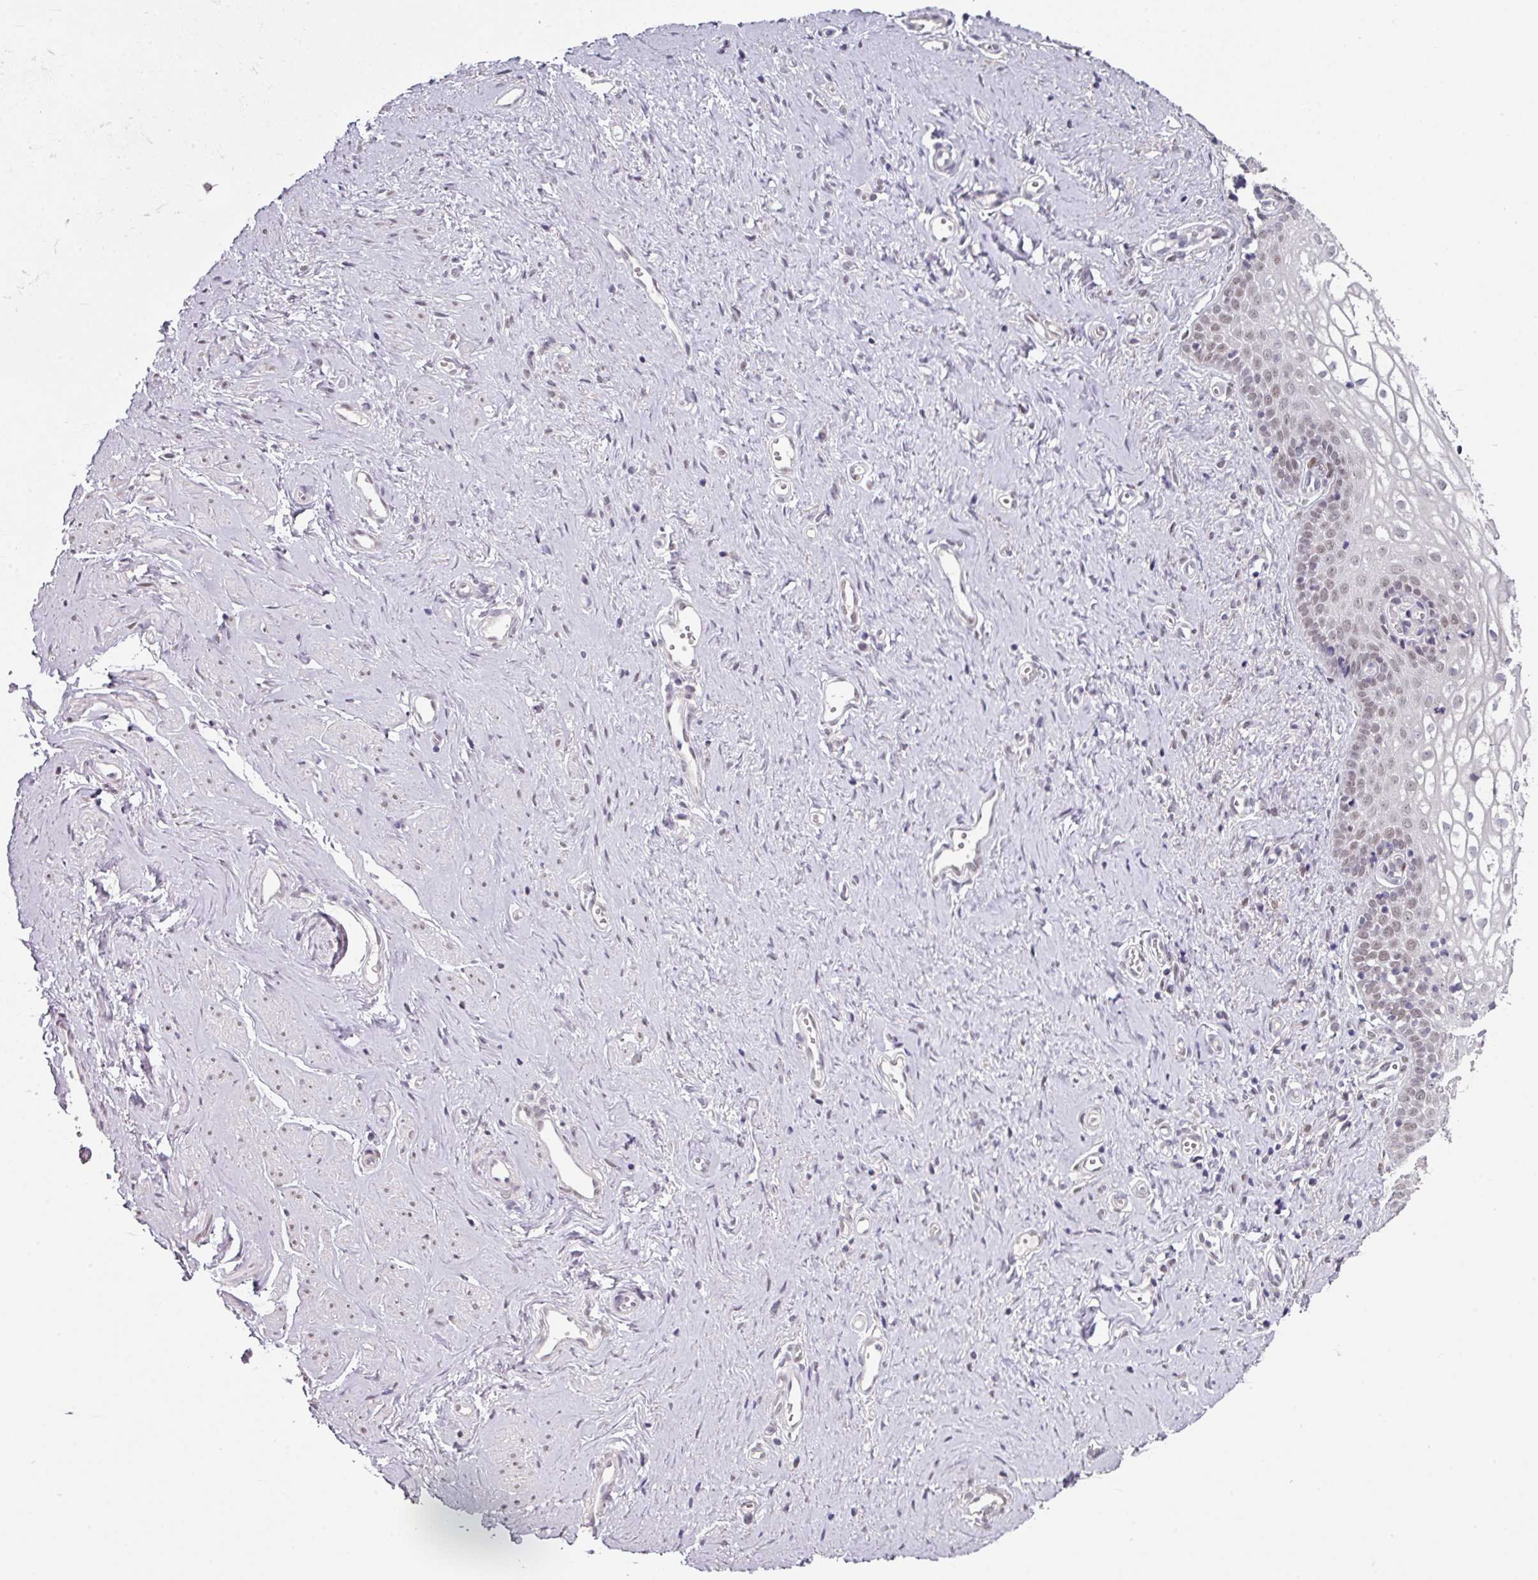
{"staining": {"intensity": "moderate", "quantity": ">75%", "location": "nuclear"}, "tissue": "vagina", "cell_type": "Squamous epithelial cells", "image_type": "normal", "snomed": [{"axis": "morphology", "description": "Normal tissue, NOS"}, {"axis": "topography", "description": "Vagina"}], "caption": "Protein staining shows moderate nuclear expression in about >75% of squamous epithelial cells in unremarkable vagina. The staining was performed using DAB (3,3'-diaminobenzidine), with brown indicating positive protein expression. Nuclei are stained blue with hematoxylin.", "gene": "ELK1", "patient": {"sex": "female", "age": 59}}